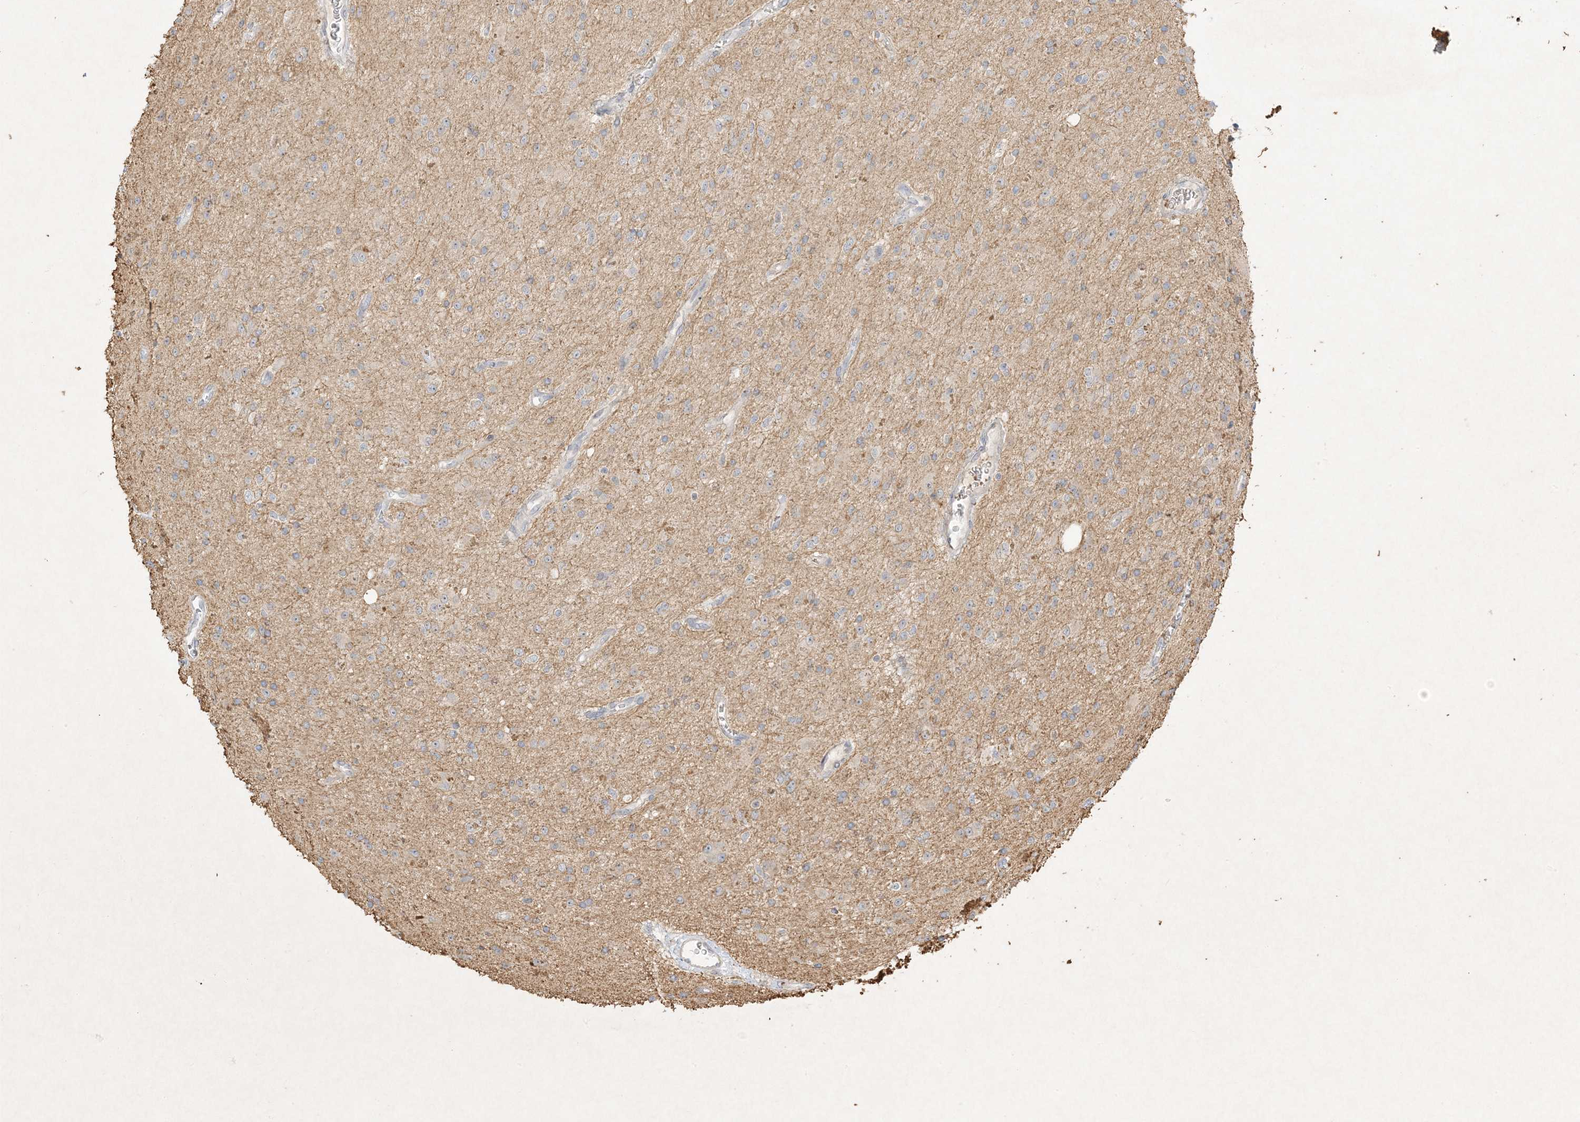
{"staining": {"intensity": "negative", "quantity": "none", "location": "none"}, "tissue": "glioma", "cell_type": "Tumor cells", "image_type": "cancer", "snomed": [{"axis": "morphology", "description": "Glioma, malignant, High grade"}, {"axis": "topography", "description": "Brain"}], "caption": "DAB (3,3'-diaminobenzidine) immunohistochemical staining of human glioma exhibits no significant staining in tumor cells.", "gene": "ETAA1", "patient": {"sex": "male", "age": 34}}